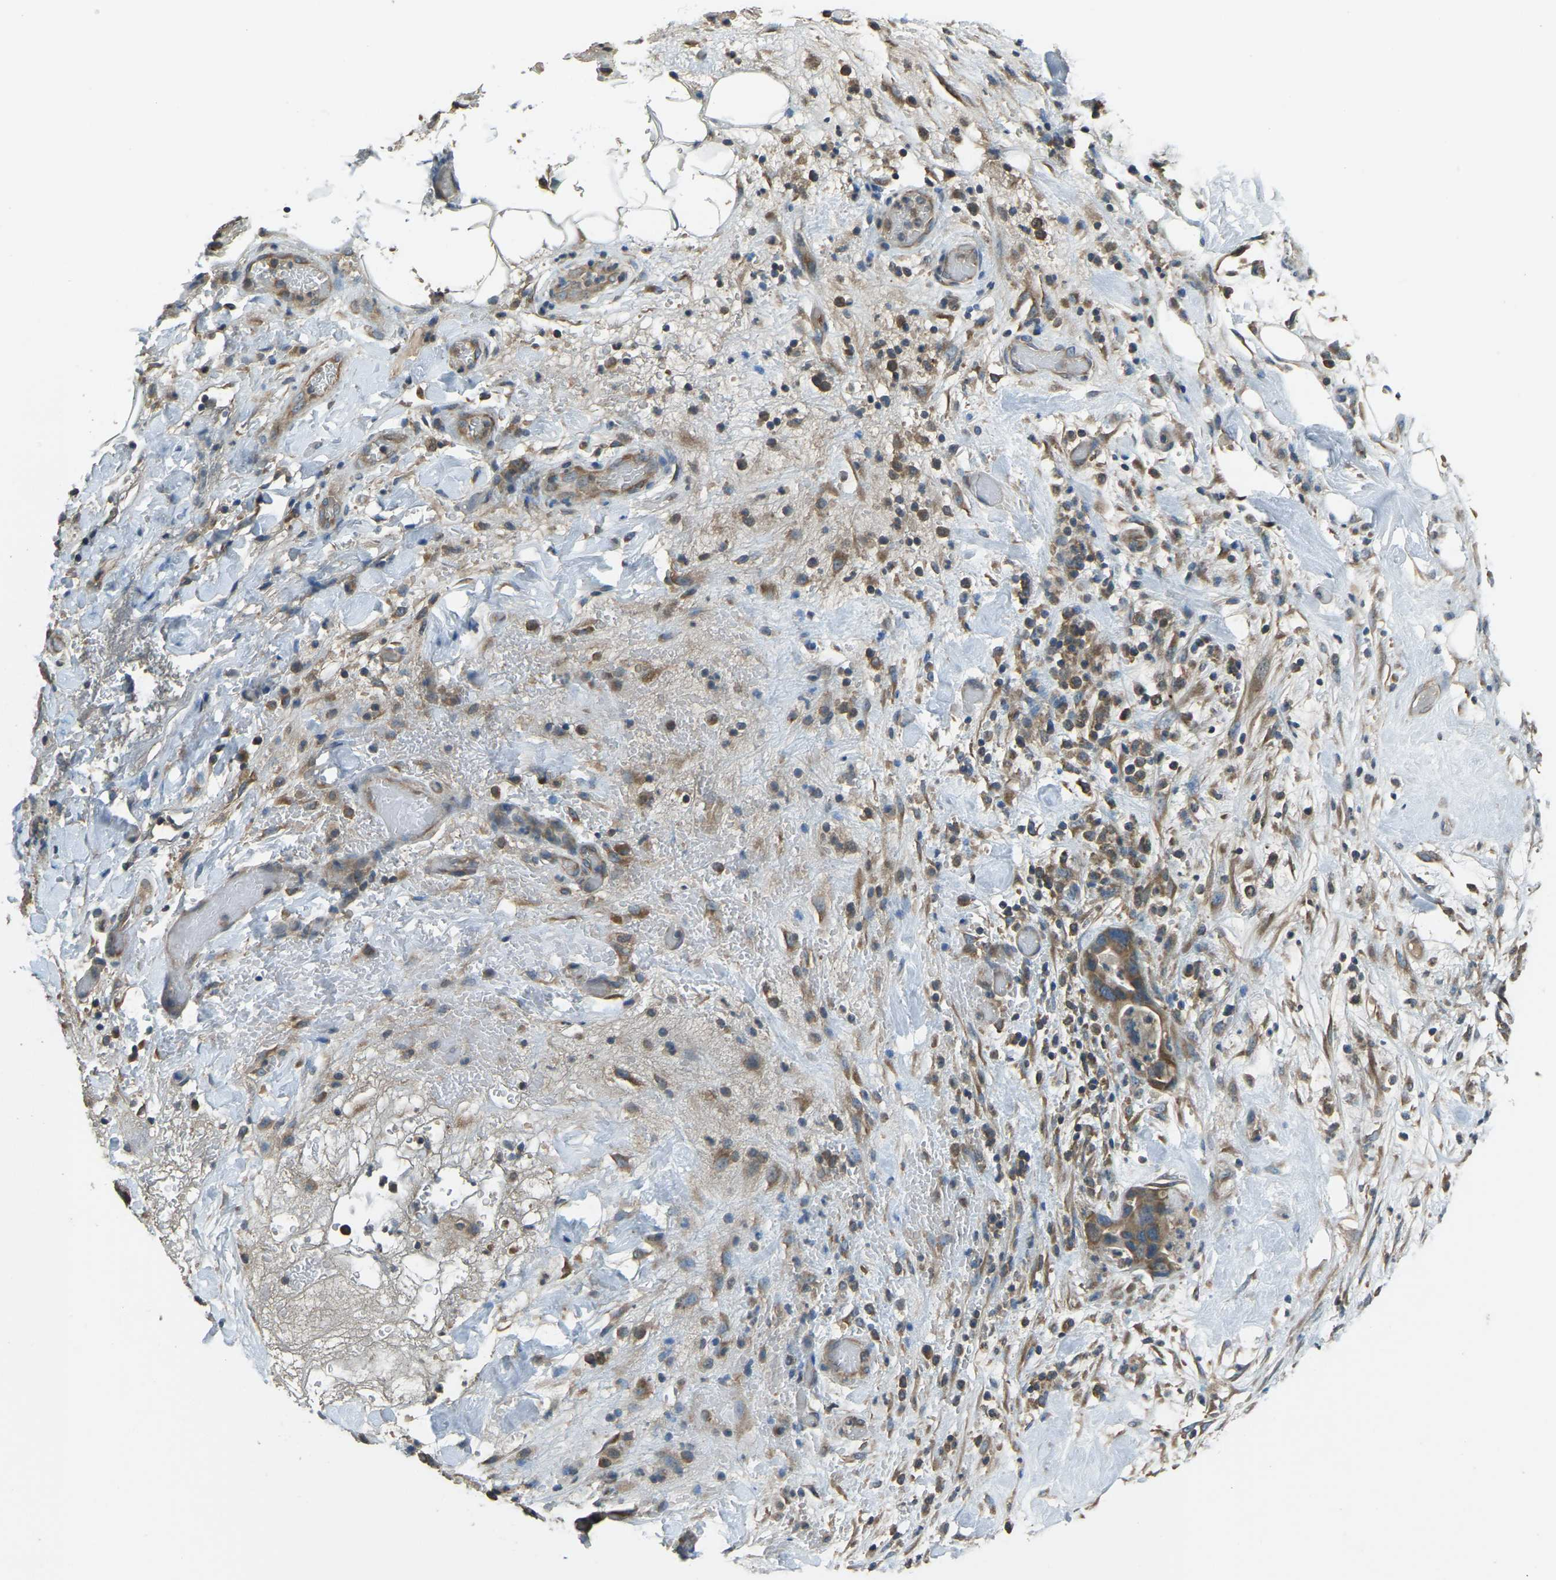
{"staining": {"intensity": "moderate", "quantity": ">75%", "location": "cytoplasmic/membranous"}, "tissue": "pancreatic cancer", "cell_type": "Tumor cells", "image_type": "cancer", "snomed": [{"axis": "morphology", "description": "Adenocarcinoma, NOS"}, {"axis": "topography", "description": "Pancreas"}], "caption": "Immunohistochemical staining of pancreatic cancer displays medium levels of moderate cytoplasmic/membranous protein expression in approximately >75% of tumor cells.", "gene": "AIMP1", "patient": {"sex": "female", "age": 71}}